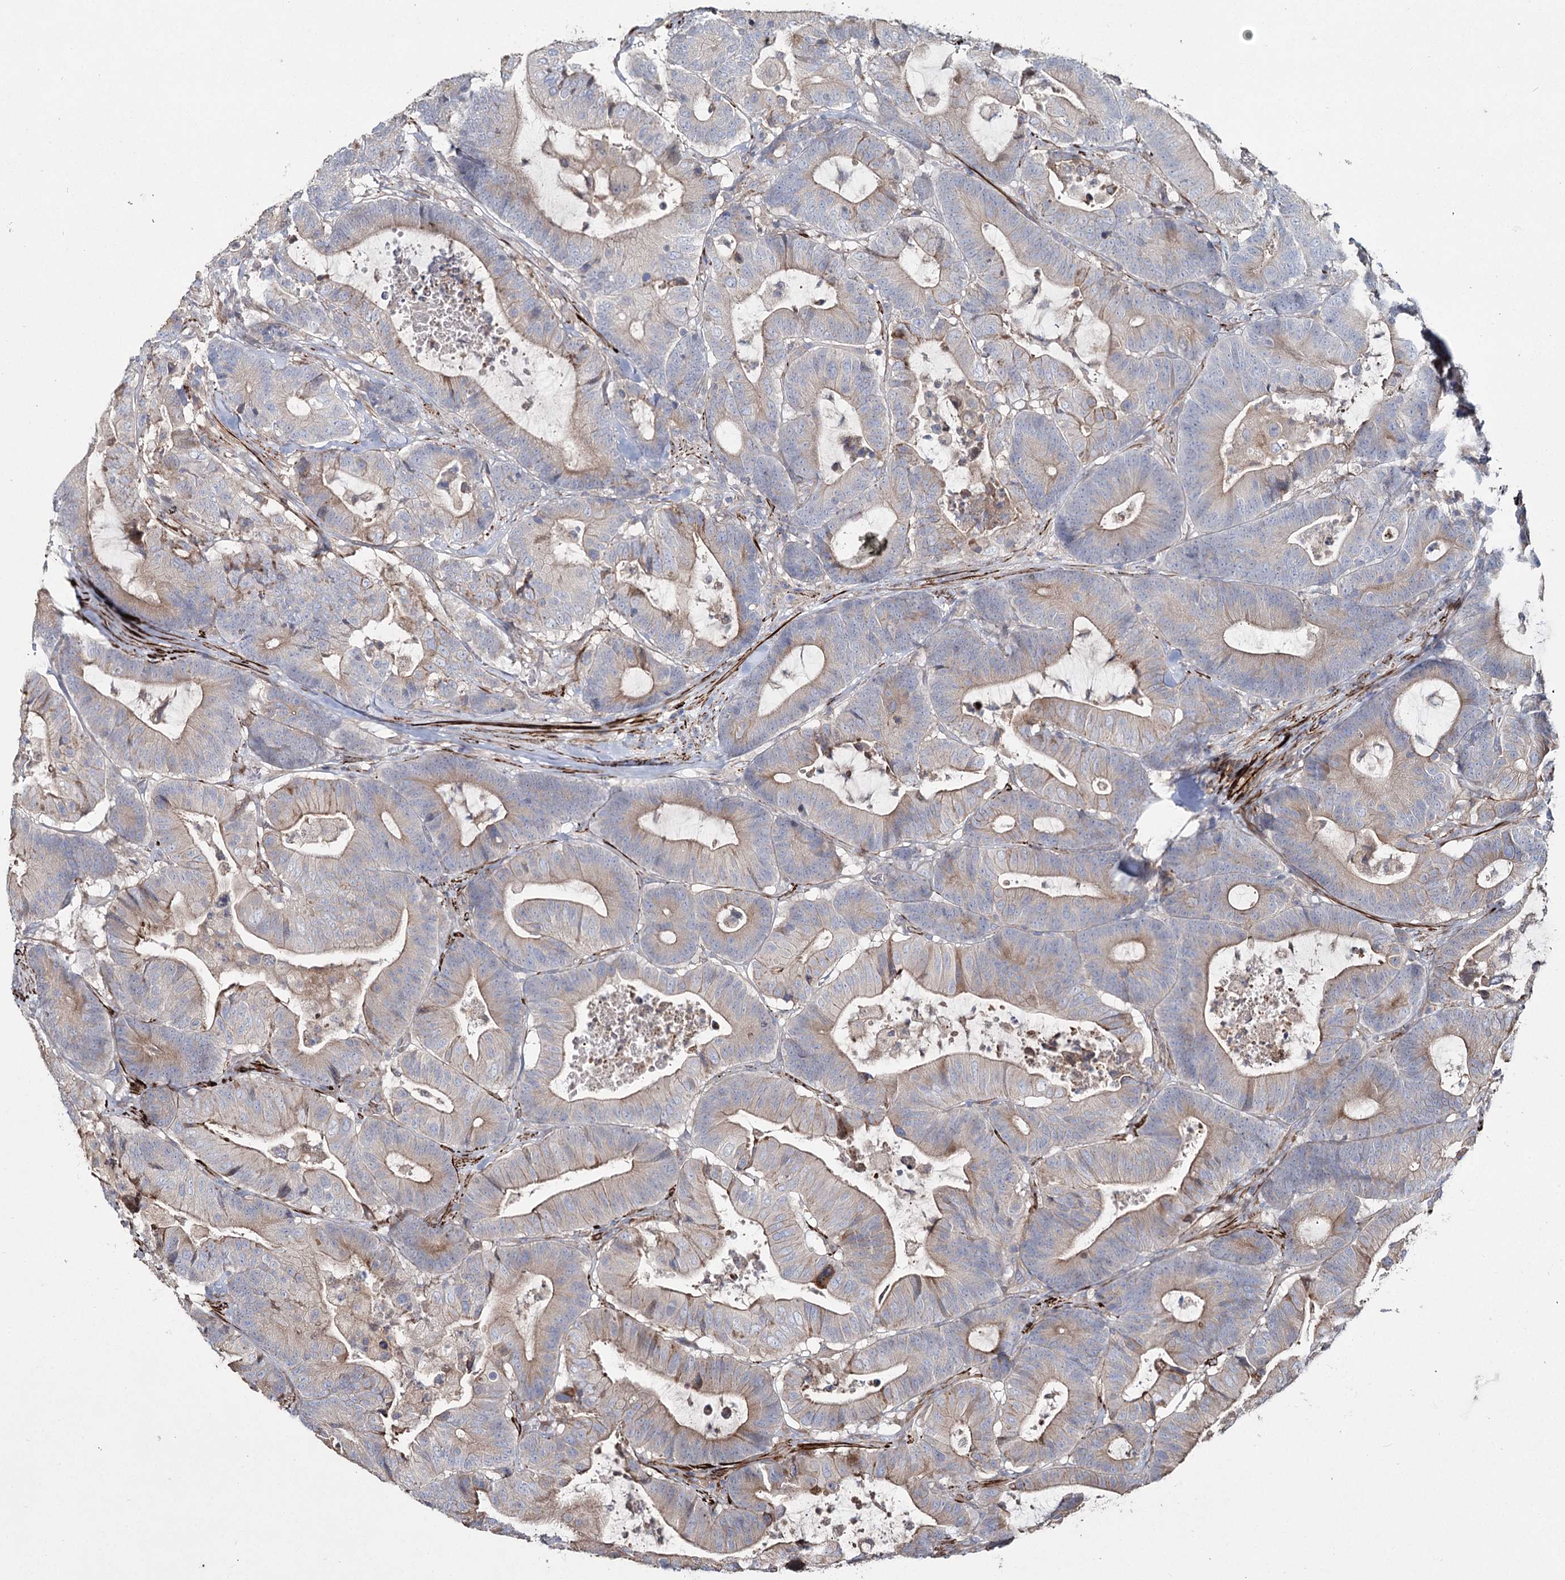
{"staining": {"intensity": "weak", "quantity": "25%-75%", "location": "cytoplasmic/membranous"}, "tissue": "colorectal cancer", "cell_type": "Tumor cells", "image_type": "cancer", "snomed": [{"axis": "morphology", "description": "Adenocarcinoma, NOS"}, {"axis": "topography", "description": "Colon"}], "caption": "An immunohistochemistry photomicrograph of neoplastic tissue is shown. Protein staining in brown shows weak cytoplasmic/membranous positivity in colorectal adenocarcinoma within tumor cells.", "gene": "SUMF1", "patient": {"sex": "female", "age": 84}}